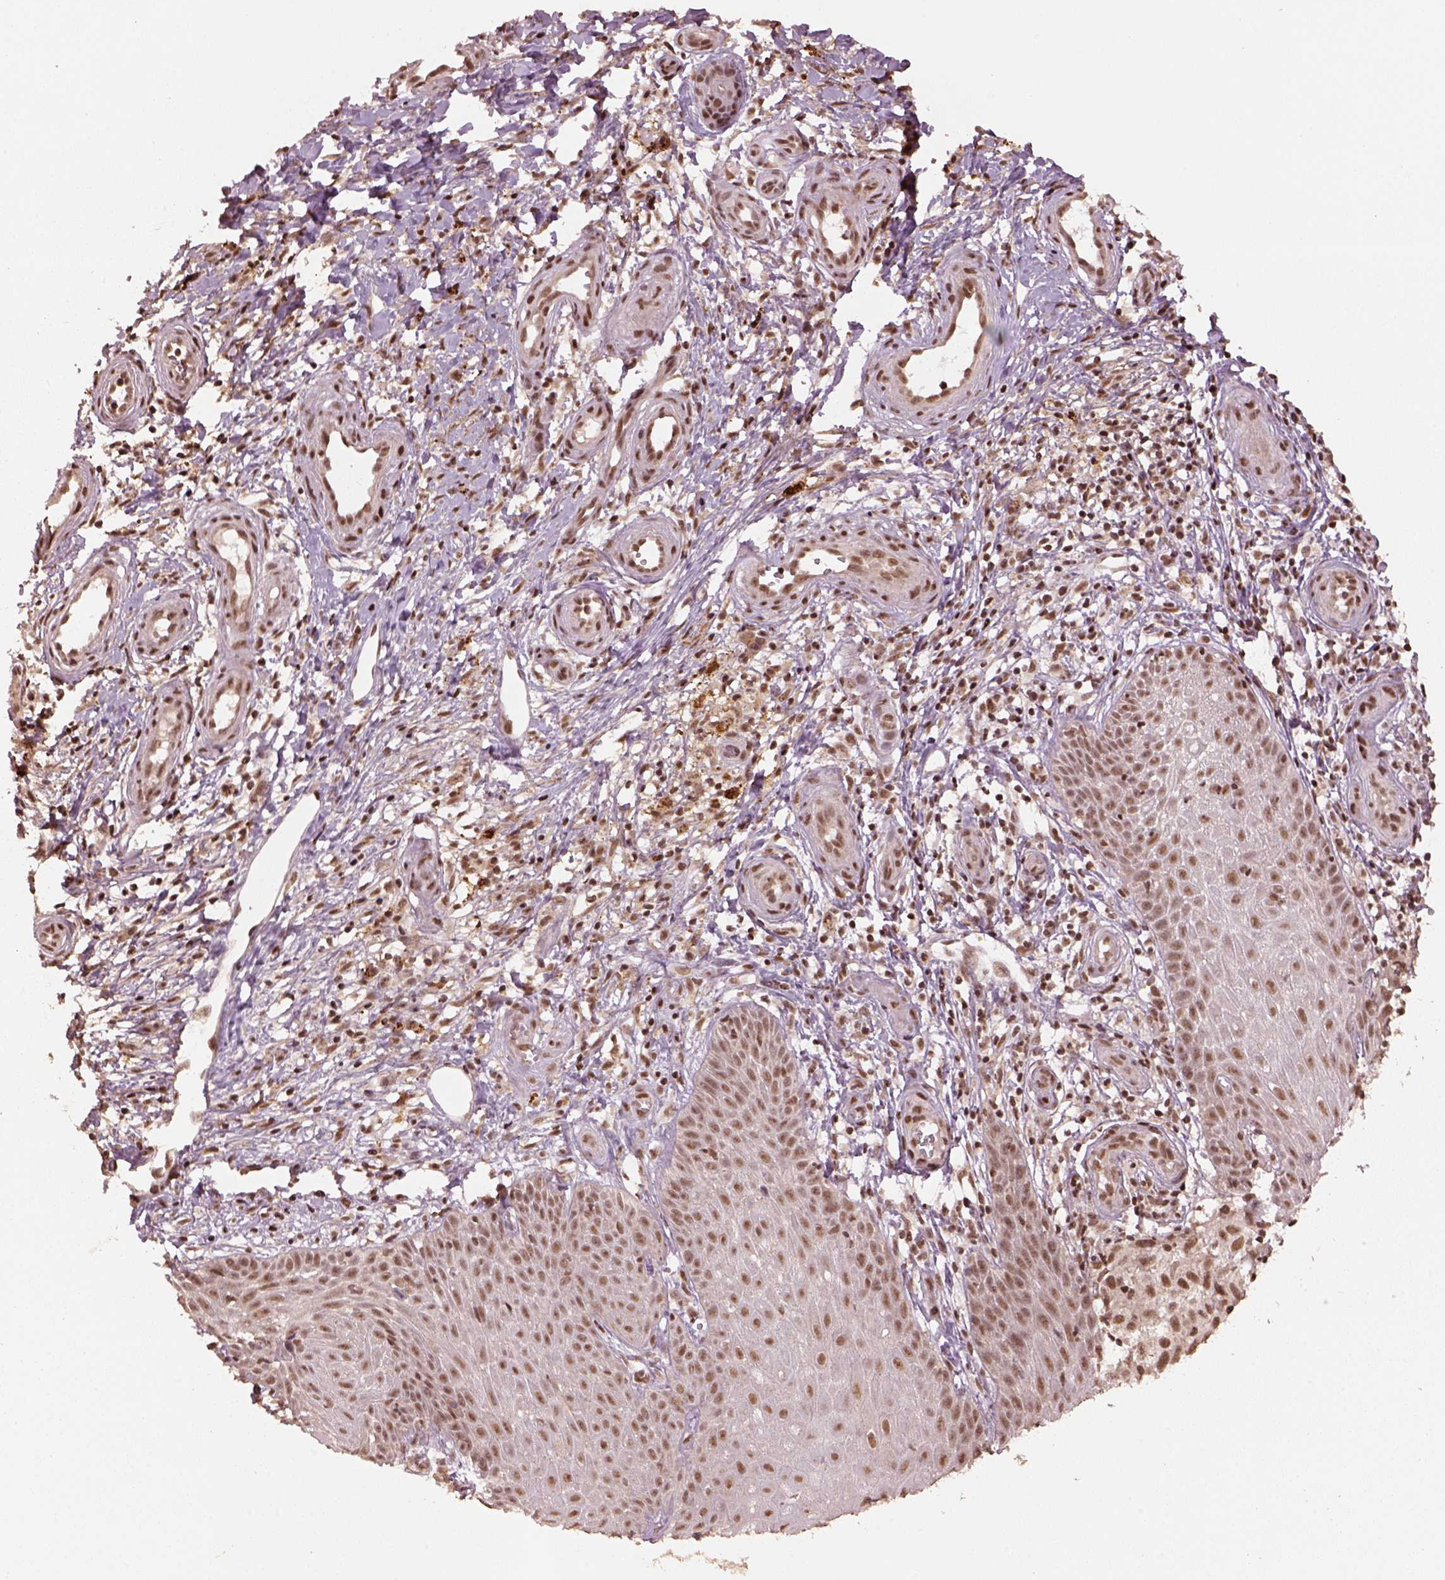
{"staining": {"intensity": "moderate", "quantity": ">75%", "location": "nuclear"}, "tissue": "melanoma", "cell_type": "Tumor cells", "image_type": "cancer", "snomed": [{"axis": "morphology", "description": "Malignant melanoma, NOS"}, {"axis": "topography", "description": "Skin"}], "caption": "Malignant melanoma tissue reveals moderate nuclear staining in about >75% of tumor cells, visualized by immunohistochemistry. (DAB (3,3'-diaminobenzidine) IHC, brown staining for protein, blue staining for nuclei).", "gene": "BRD9", "patient": {"sex": "female", "age": 53}}